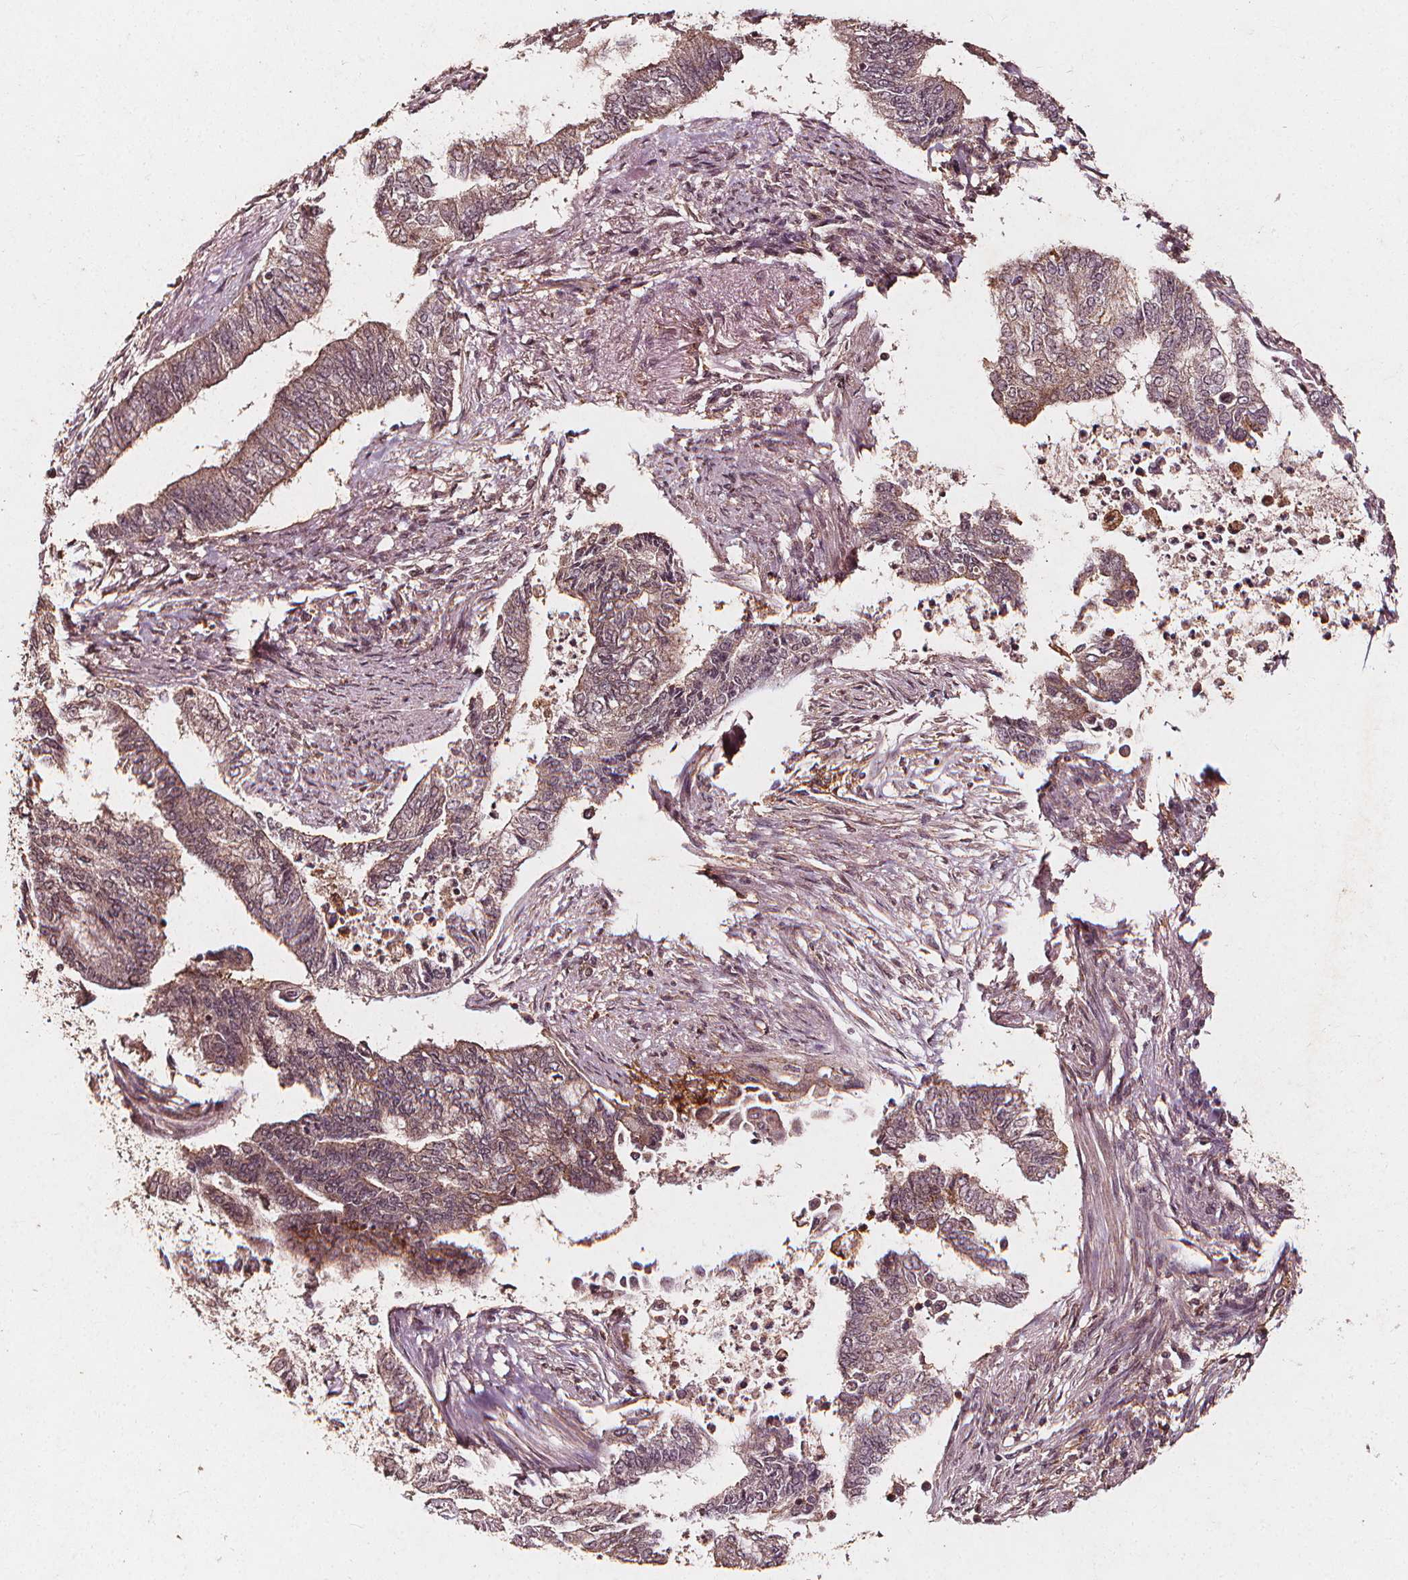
{"staining": {"intensity": "weak", "quantity": "25%-75%", "location": "cytoplasmic/membranous"}, "tissue": "endometrial cancer", "cell_type": "Tumor cells", "image_type": "cancer", "snomed": [{"axis": "morphology", "description": "Adenocarcinoma, NOS"}, {"axis": "topography", "description": "Endometrium"}], "caption": "Brown immunohistochemical staining in human endometrial cancer reveals weak cytoplasmic/membranous expression in approximately 25%-75% of tumor cells.", "gene": "ABCA1", "patient": {"sex": "female", "age": 65}}